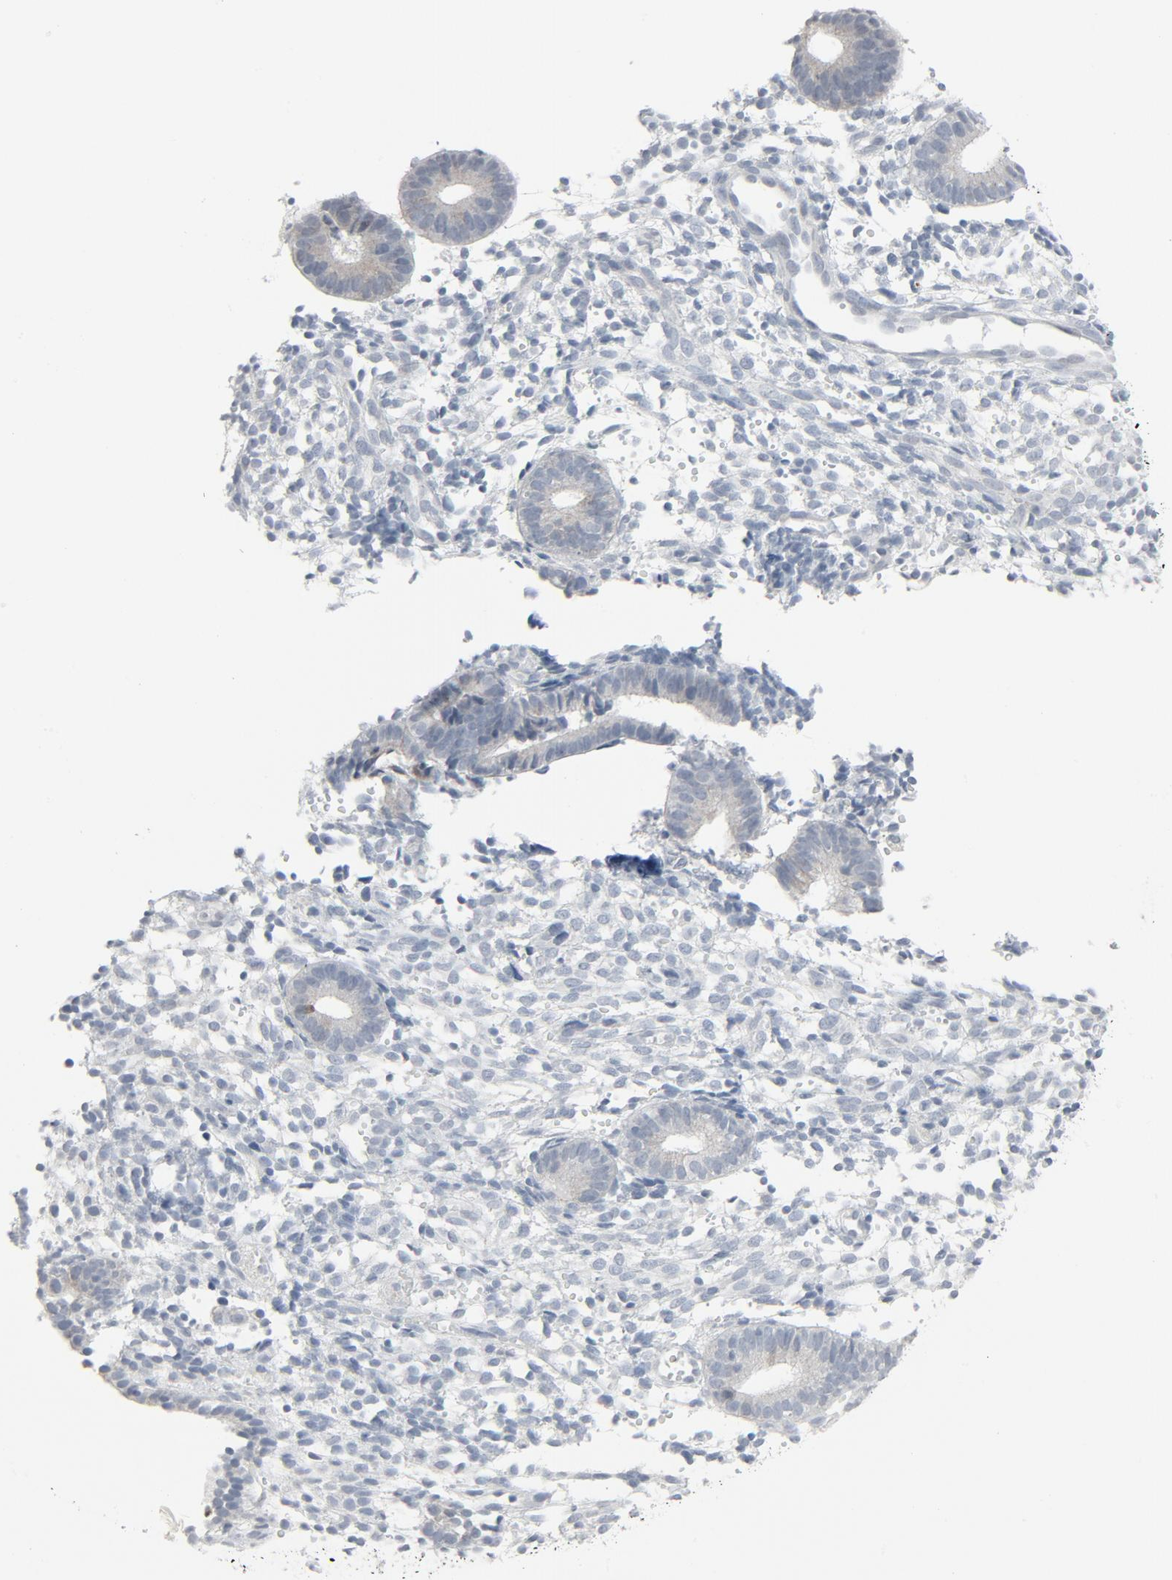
{"staining": {"intensity": "negative", "quantity": "none", "location": "none"}, "tissue": "endometrium", "cell_type": "Cells in endometrial stroma", "image_type": "normal", "snomed": [{"axis": "morphology", "description": "Normal tissue, NOS"}, {"axis": "topography", "description": "Uterus"}, {"axis": "topography", "description": "Endometrium"}], "caption": "High magnification brightfield microscopy of normal endometrium stained with DAB (3,3'-diaminobenzidine) (brown) and counterstained with hematoxylin (blue): cells in endometrial stroma show no significant positivity.", "gene": "FGFR3", "patient": {"sex": "female", "age": 33}}